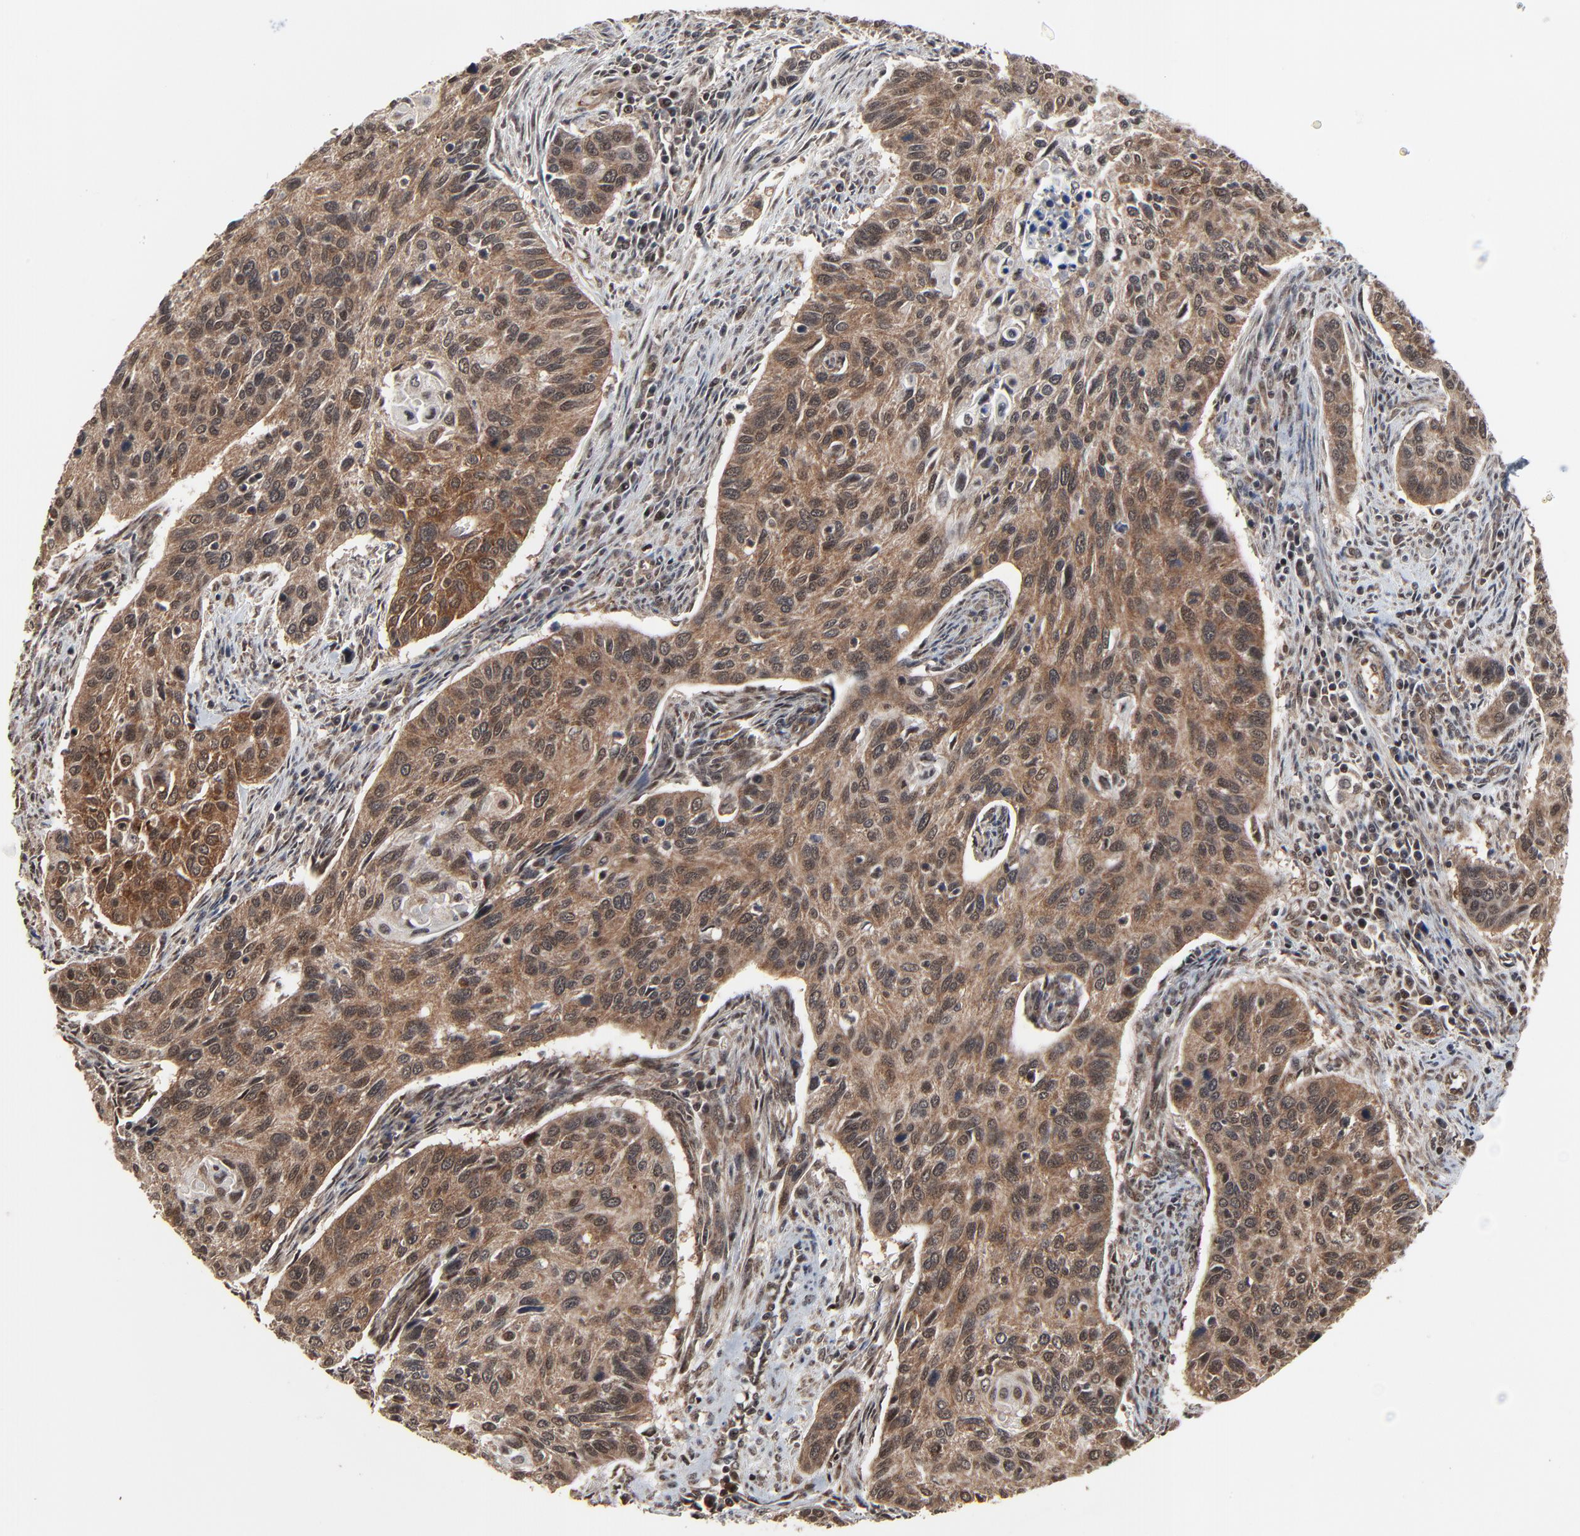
{"staining": {"intensity": "moderate", "quantity": ">75%", "location": "cytoplasmic/membranous,nuclear"}, "tissue": "cervical cancer", "cell_type": "Tumor cells", "image_type": "cancer", "snomed": [{"axis": "morphology", "description": "Squamous cell carcinoma, NOS"}, {"axis": "topography", "description": "Cervix"}], "caption": "This is a micrograph of immunohistochemistry (IHC) staining of squamous cell carcinoma (cervical), which shows moderate expression in the cytoplasmic/membranous and nuclear of tumor cells.", "gene": "RHOJ", "patient": {"sex": "female", "age": 57}}